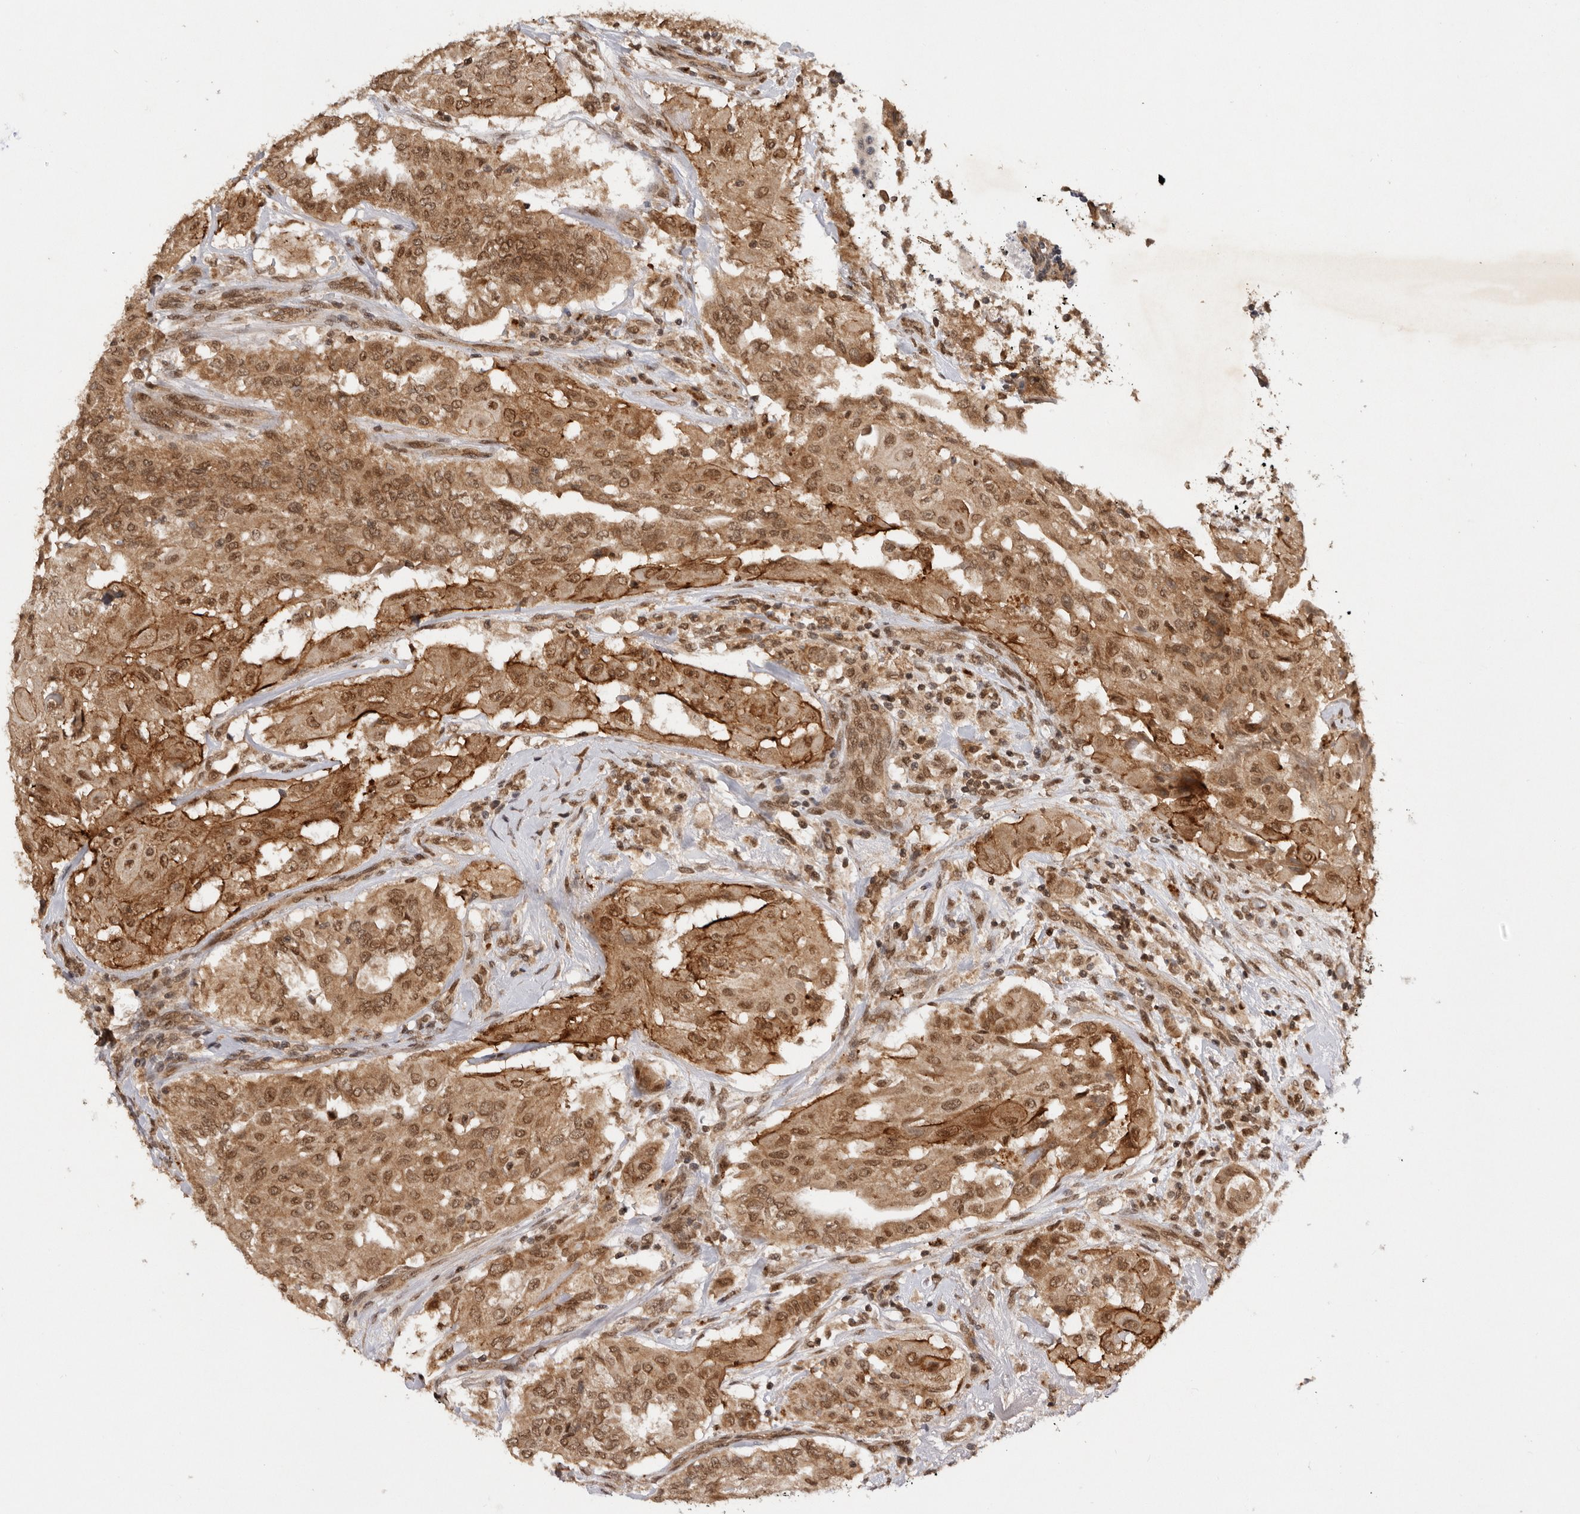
{"staining": {"intensity": "strong", "quantity": ">75%", "location": "cytoplasmic/membranous,nuclear"}, "tissue": "thyroid cancer", "cell_type": "Tumor cells", "image_type": "cancer", "snomed": [{"axis": "morphology", "description": "Papillary adenocarcinoma, NOS"}, {"axis": "topography", "description": "Thyroid gland"}], "caption": "Thyroid cancer (papillary adenocarcinoma) stained with DAB (3,3'-diaminobenzidine) IHC exhibits high levels of strong cytoplasmic/membranous and nuclear staining in approximately >75% of tumor cells.", "gene": "TARS2", "patient": {"sex": "female", "age": 59}}